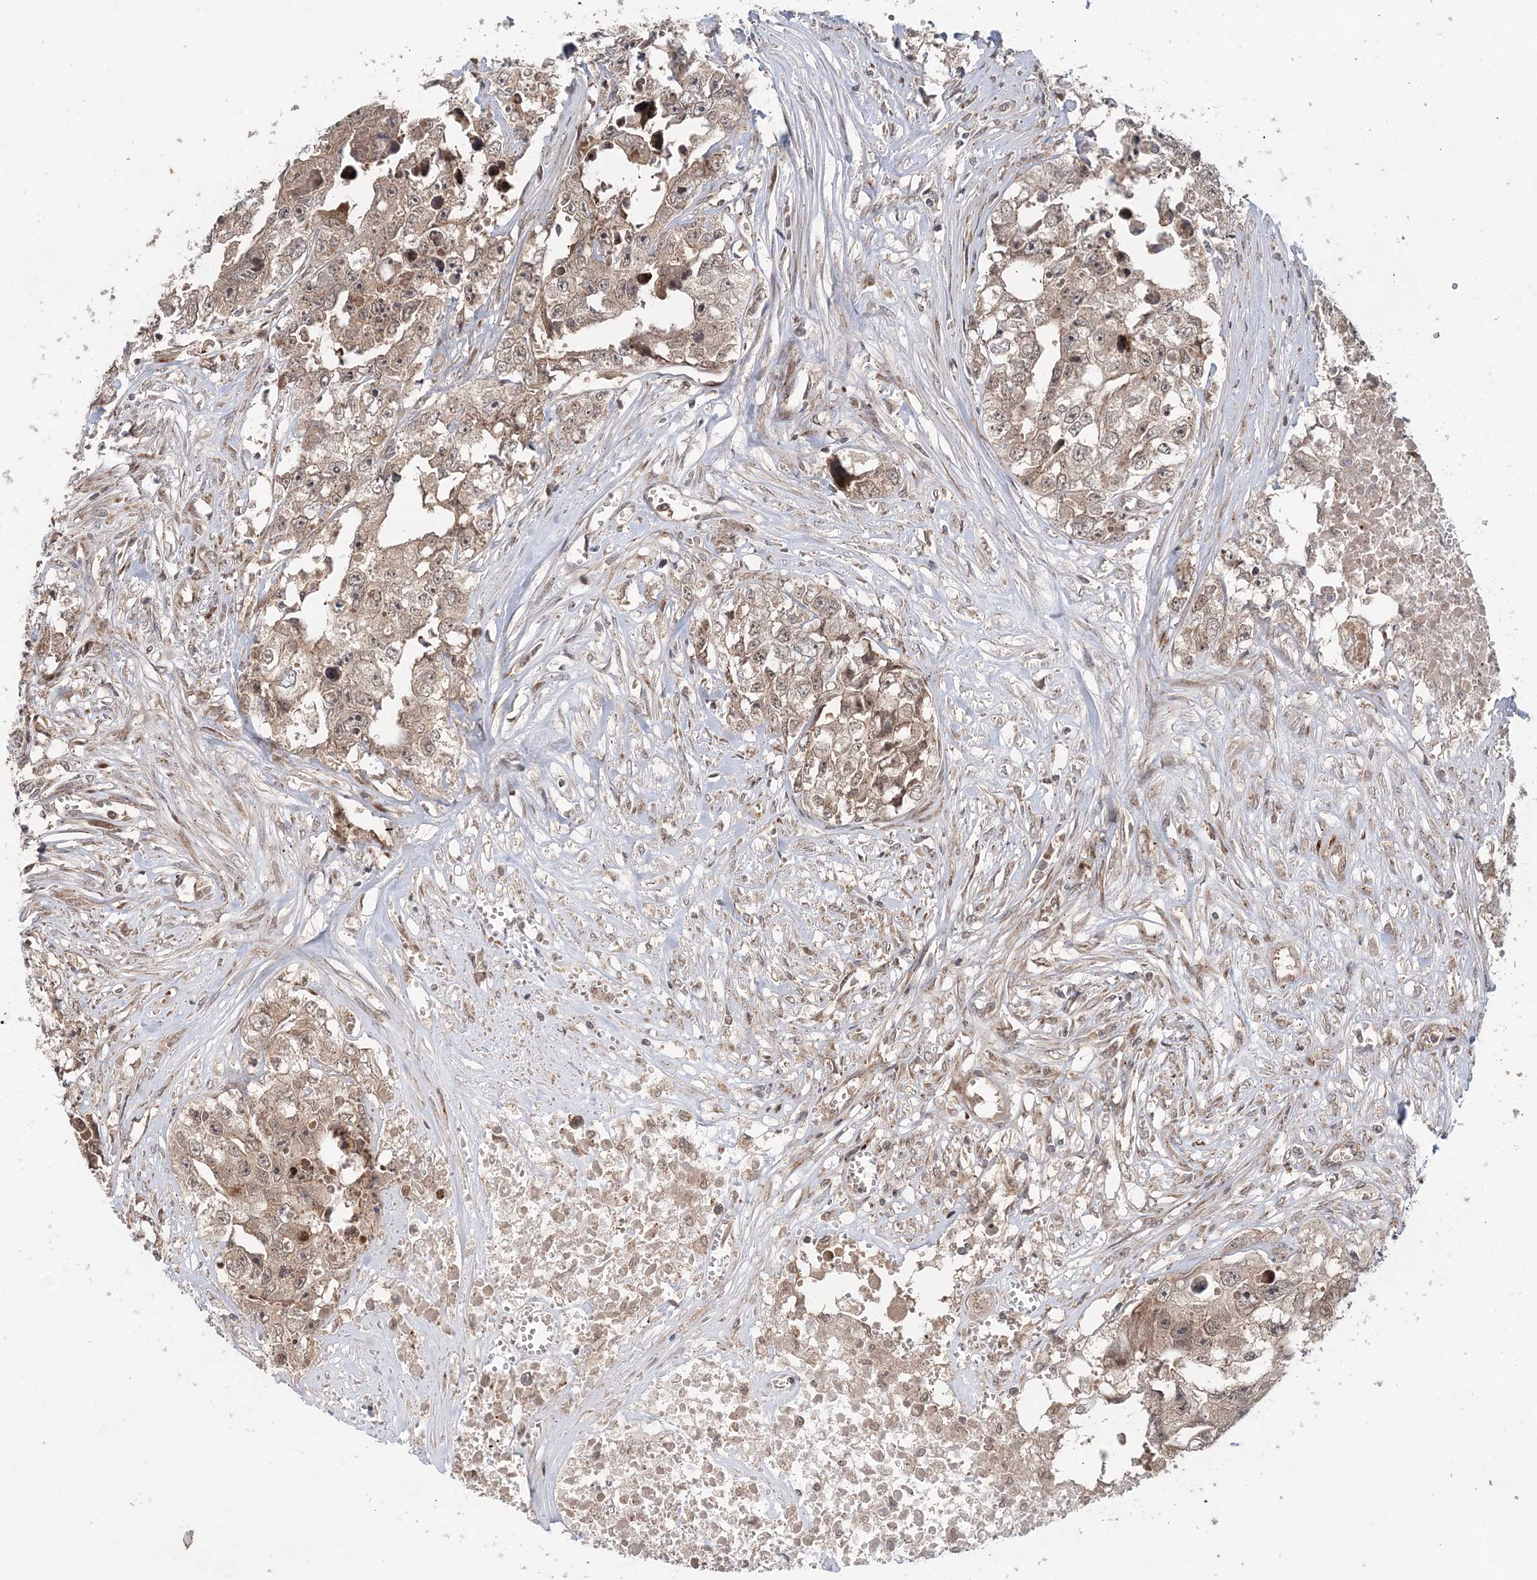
{"staining": {"intensity": "weak", "quantity": ">75%", "location": "cytoplasmic/membranous"}, "tissue": "testis cancer", "cell_type": "Tumor cells", "image_type": "cancer", "snomed": [{"axis": "morphology", "description": "Seminoma, NOS"}, {"axis": "morphology", "description": "Carcinoma, Embryonal, NOS"}, {"axis": "topography", "description": "Testis"}], "caption": "Approximately >75% of tumor cells in human testis seminoma demonstrate weak cytoplasmic/membranous protein staining as visualized by brown immunohistochemical staining.", "gene": "UBTD2", "patient": {"sex": "male", "age": 43}}